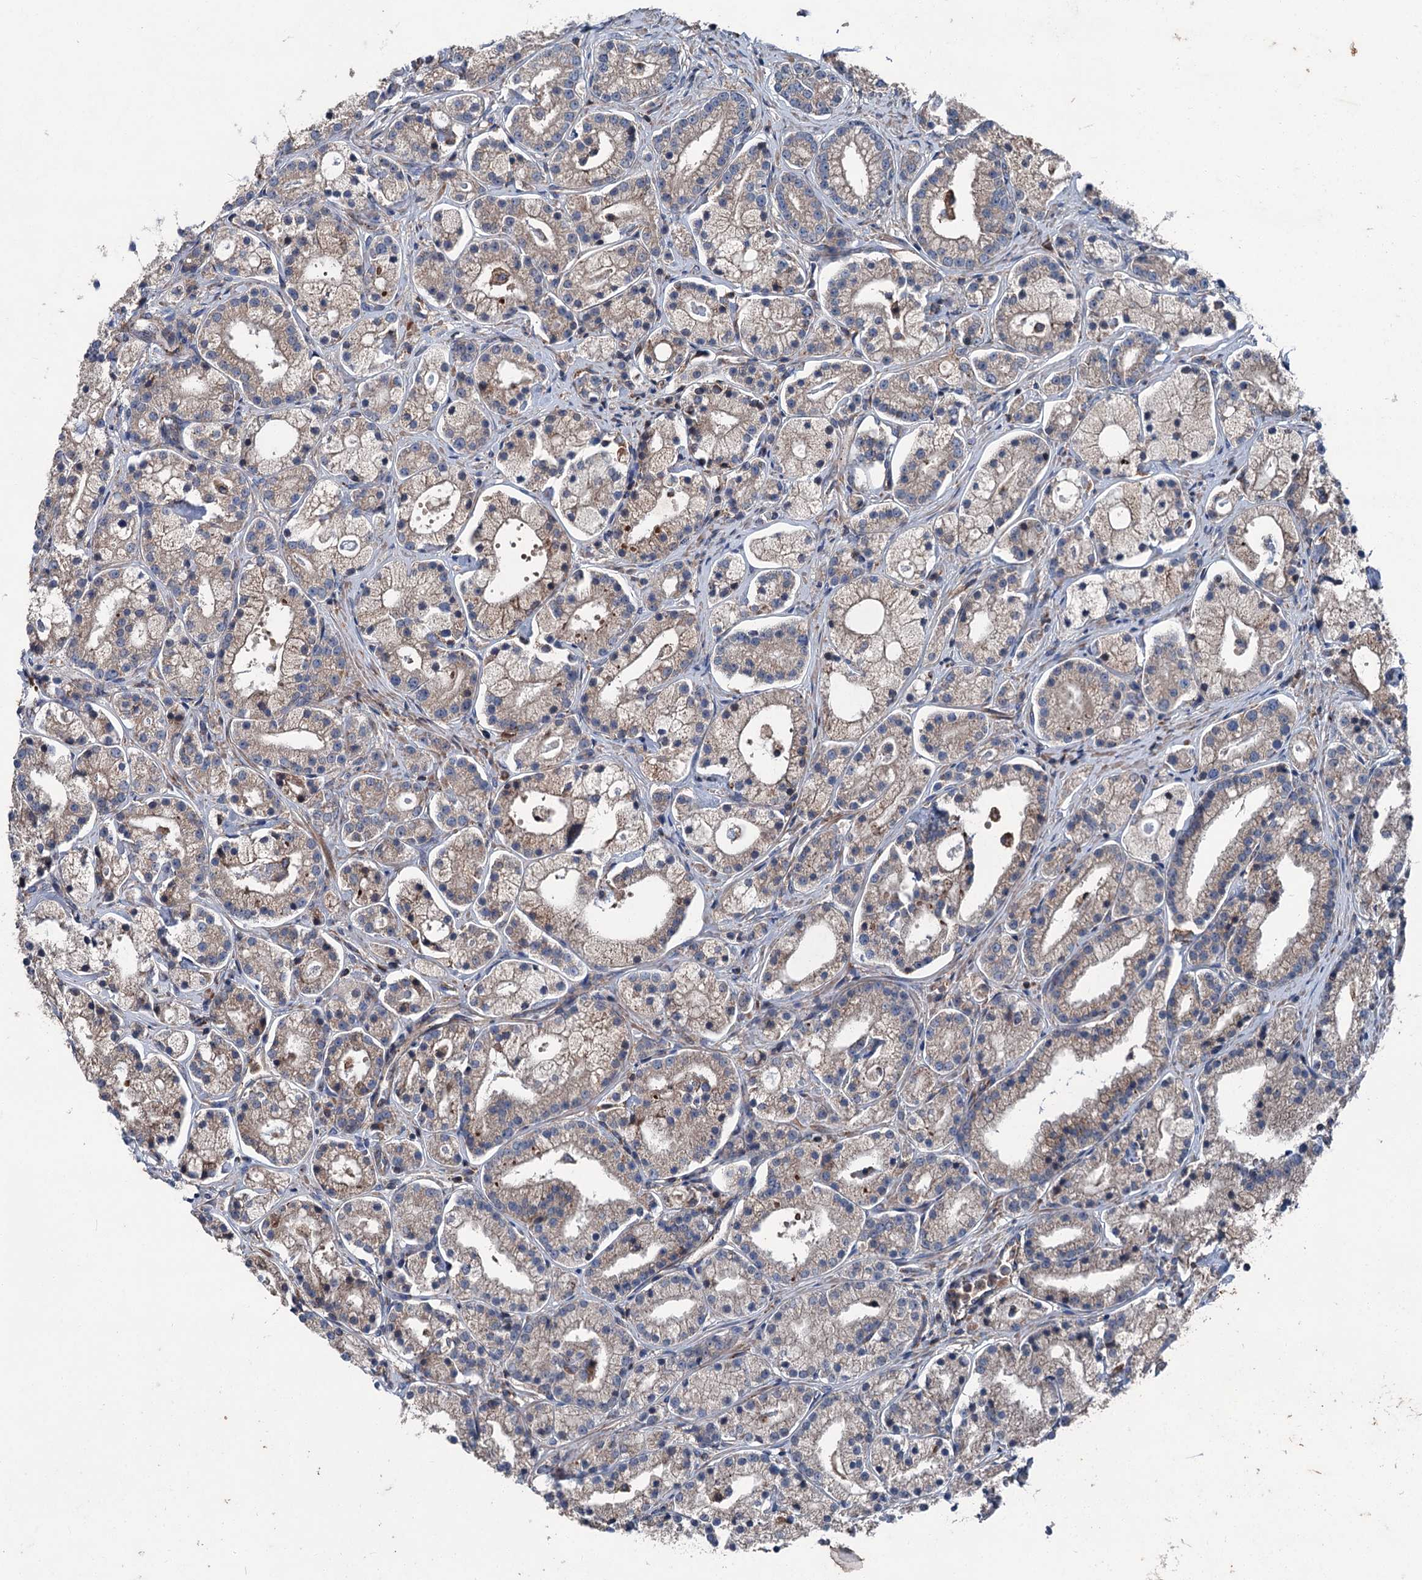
{"staining": {"intensity": "weak", "quantity": "<25%", "location": "cytoplasmic/membranous"}, "tissue": "prostate cancer", "cell_type": "Tumor cells", "image_type": "cancer", "snomed": [{"axis": "morphology", "description": "Adenocarcinoma, High grade"}, {"axis": "topography", "description": "Prostate"}], "caption": "There is no significant positivity in tumor cells of prostate cancer.", "gene": "RUFY1", "patient": {"sex": "male", "age": 69}}